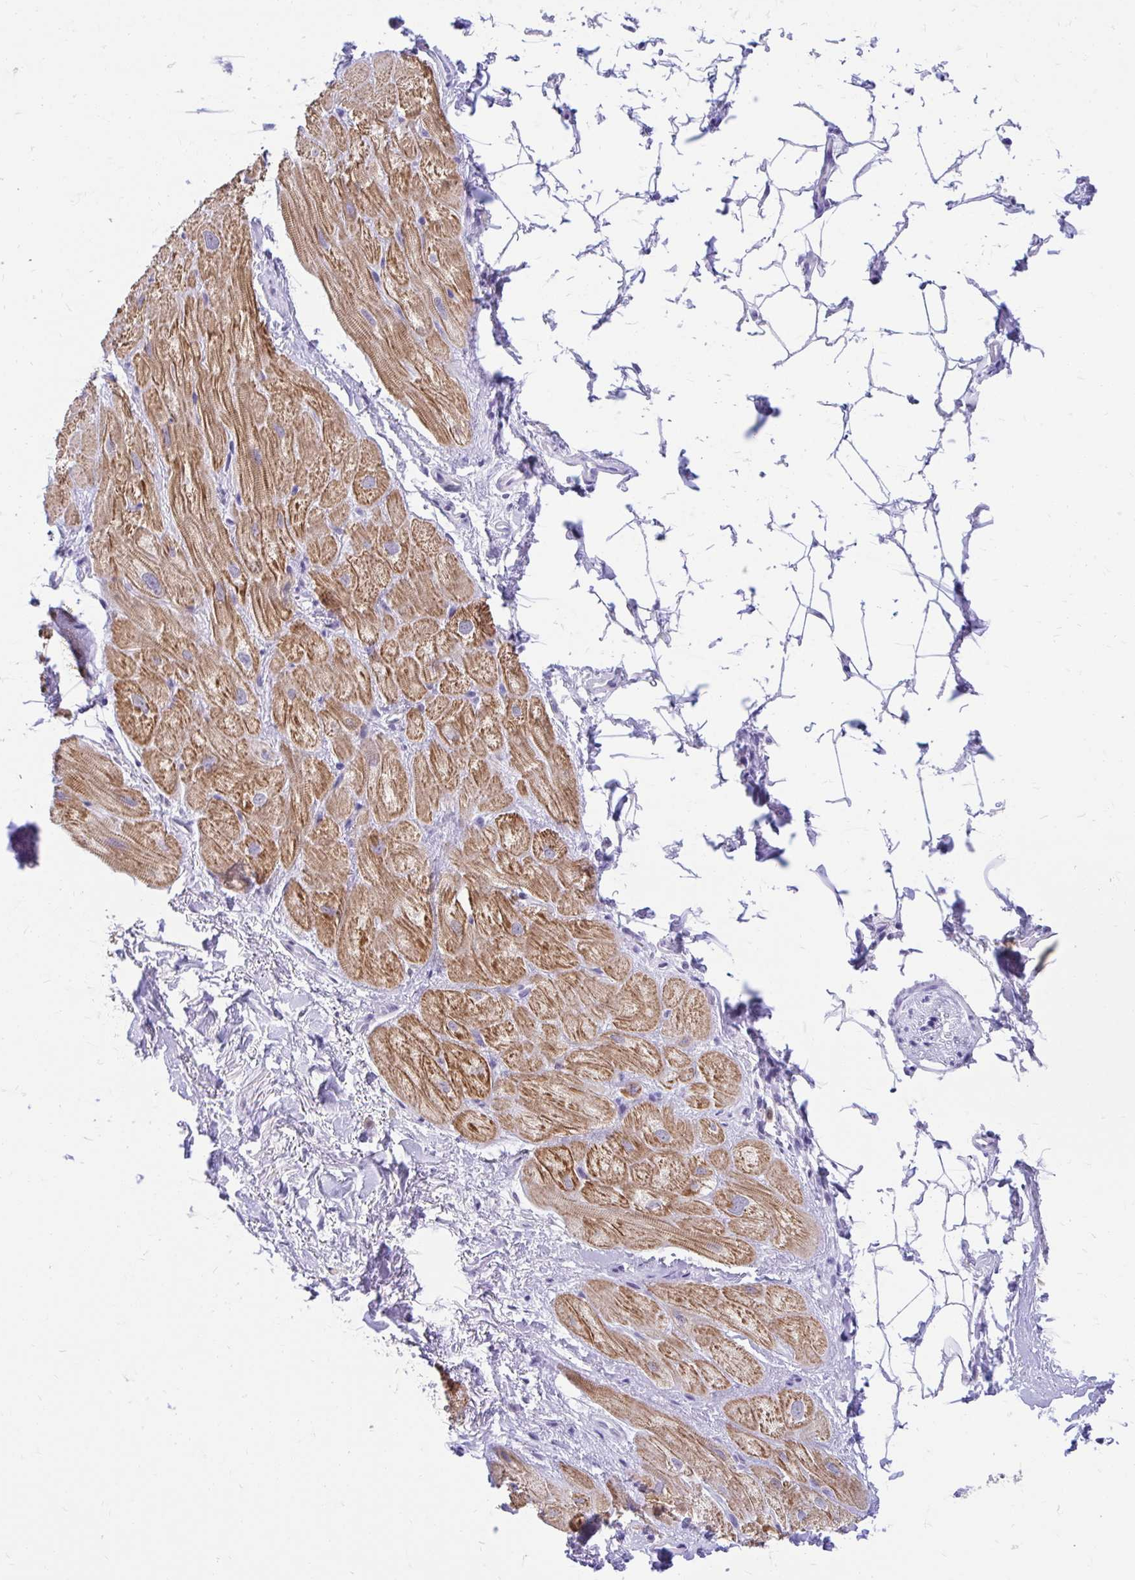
{"staining": {"intensity": "moderate", "quantity": ">75%", "location": "cytoplasmic/membranous"}, "tissue": "heart muscle", "cell_type": "Cardiomyocytes", "image_type": "normal", "snomed": [{"axis": "morphology", "description": "Normal tissue, NOS"}, {"axis": "topography", "description": "Heart"}], "caption": "A medium amount of moderate cytoplasmic/membranous positivity is present in about >75% of cardiomyocytes in unremarkable heart muscle.", "gene": "GLB1L2", "patient": {"sex": "male", "age": 62}}